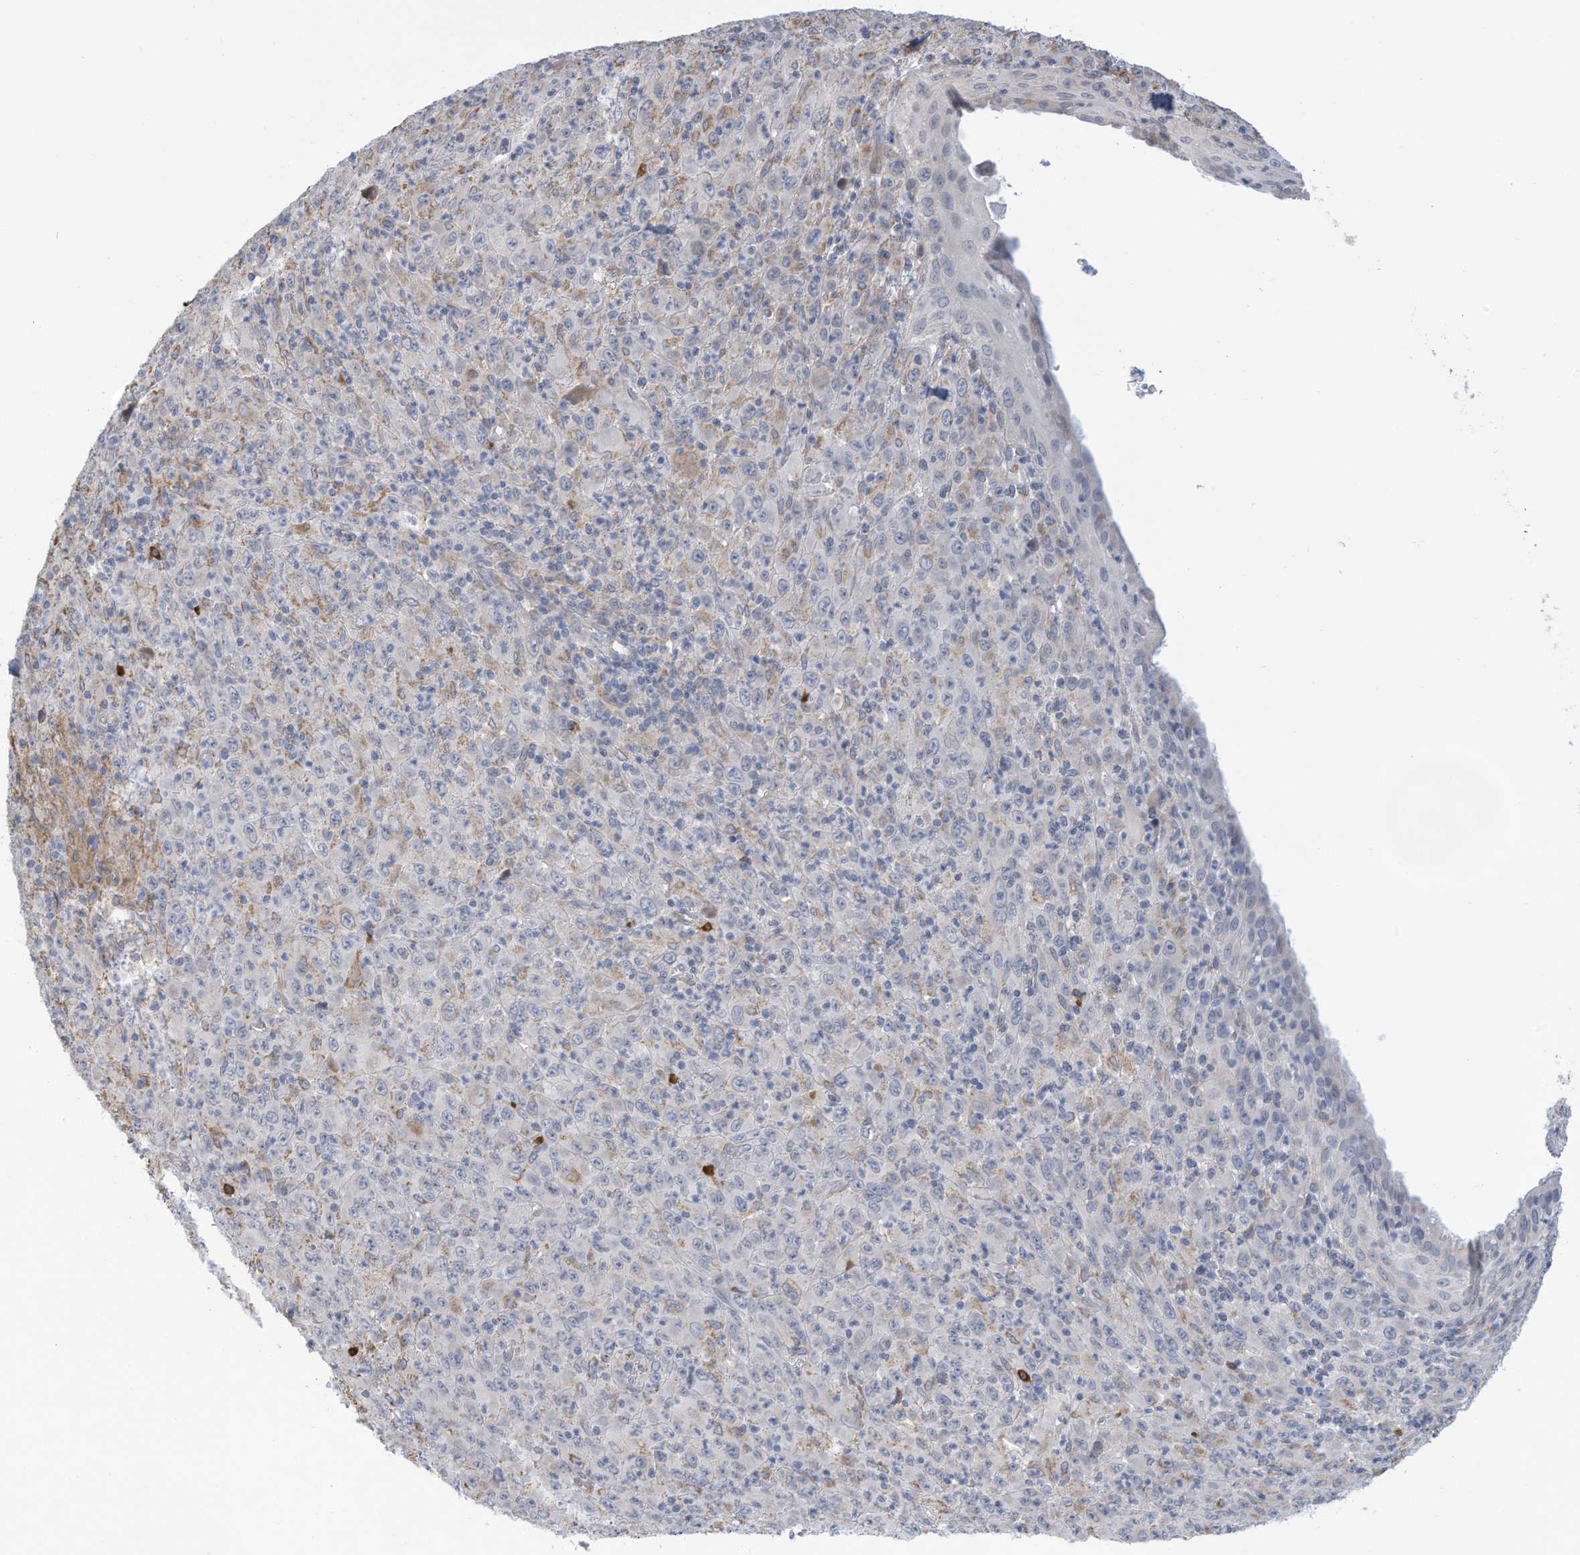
{"staining": {"intensity": "negative", "quantity": "none", "location": "none"}, "tissue": "melanoma", "cell_type": "Tumor cells", "image_type": "cancer", "snomed": [{"axis": "morphology", "description": "Malignant melanoma, Metastatic site"}, {"axis": "topography", "description": "Skin"}], "caption": "DAB immunohistochemical staining of human malignant melanoma (metastatic site) exhibits no significant expression in tumor cells.", "gene": "ZNF292", "patient": {"sex": "female", "age": 56}}